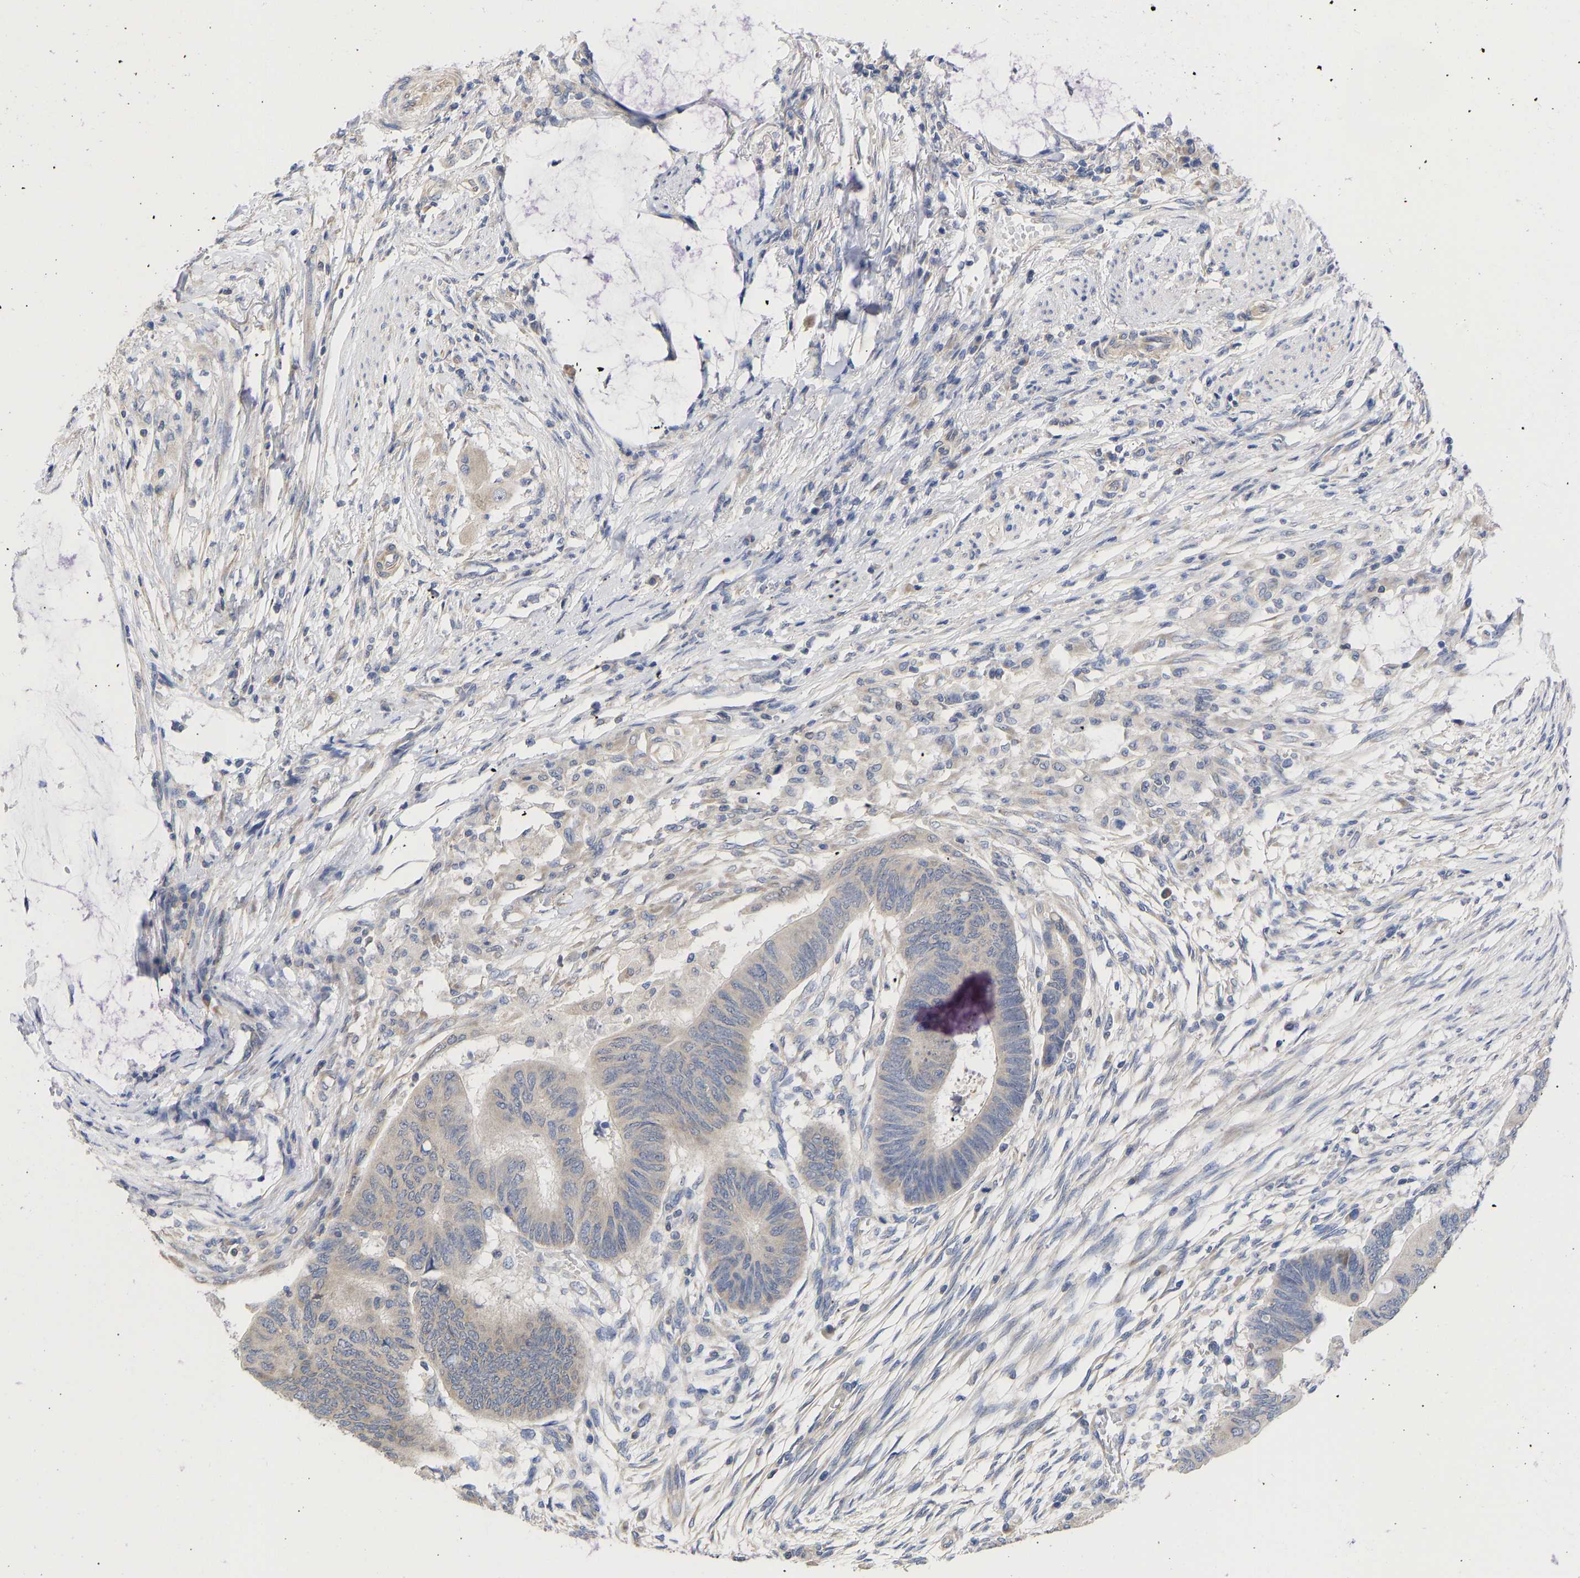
{"staining": {"intensity": "negative", "quantity": "none", "location": "none"}, "tissue": "colorectal cancer", "cell_type": "Tumor cells", "image_type": "cancer", "snomed": [{"axis": "morphology", "description": "Normal tissue, NOS"}, {"axis": "morphology", "description": "Adenocarcinoma, NOS"}, {"axis": "topography", "description": "Rectum"}, {"axis": "topography", "description": "Peripheral nerve tissue"}], "caption": "Adenocarcinoma (colorectal) was stained to show a protein in brown. There is no significant expression in tumor cells.", "gene": "MAP2K3", "patient": {"sex": "male", "age": 92}}